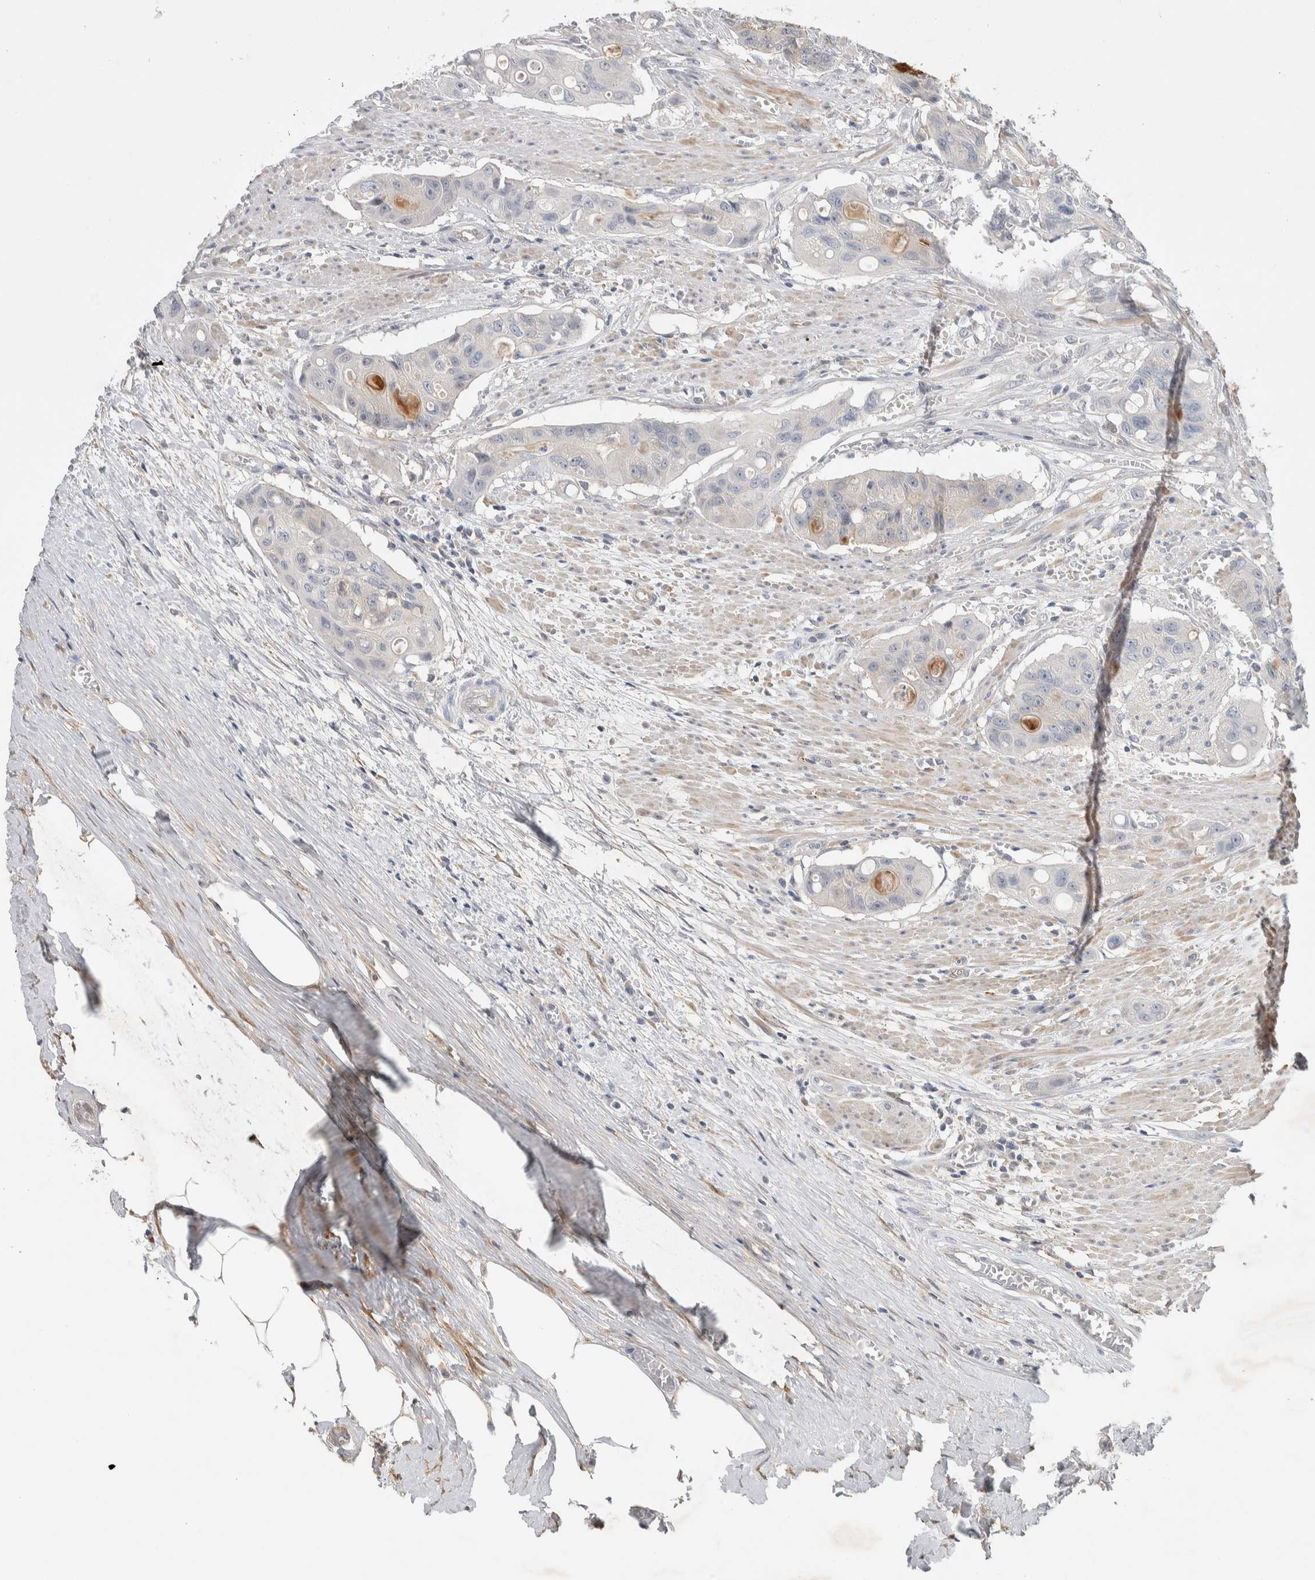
{"staining": {"intensity": "moderate", "quantity": "25%-75%", "location": "cytoplasmic/membranous"}, "tissue": "colorectal cancer", "cell_type": "Tumor cells", "image_type": "cancer", "snomed": [{"axis": "morphology", "description": "Adenocarcinoma, NOS"}, {"axis": "topography", "description": "Colon"}], "caption": "Brown immunohistochemical staining in adenocarcinoma (colorectal) shows moderate cytoplasmic/membranous staining in approximately 25%-75% of tumor cells.", "gene": "DEPTOR", "patient": {"sex": "female", "age": 57}}